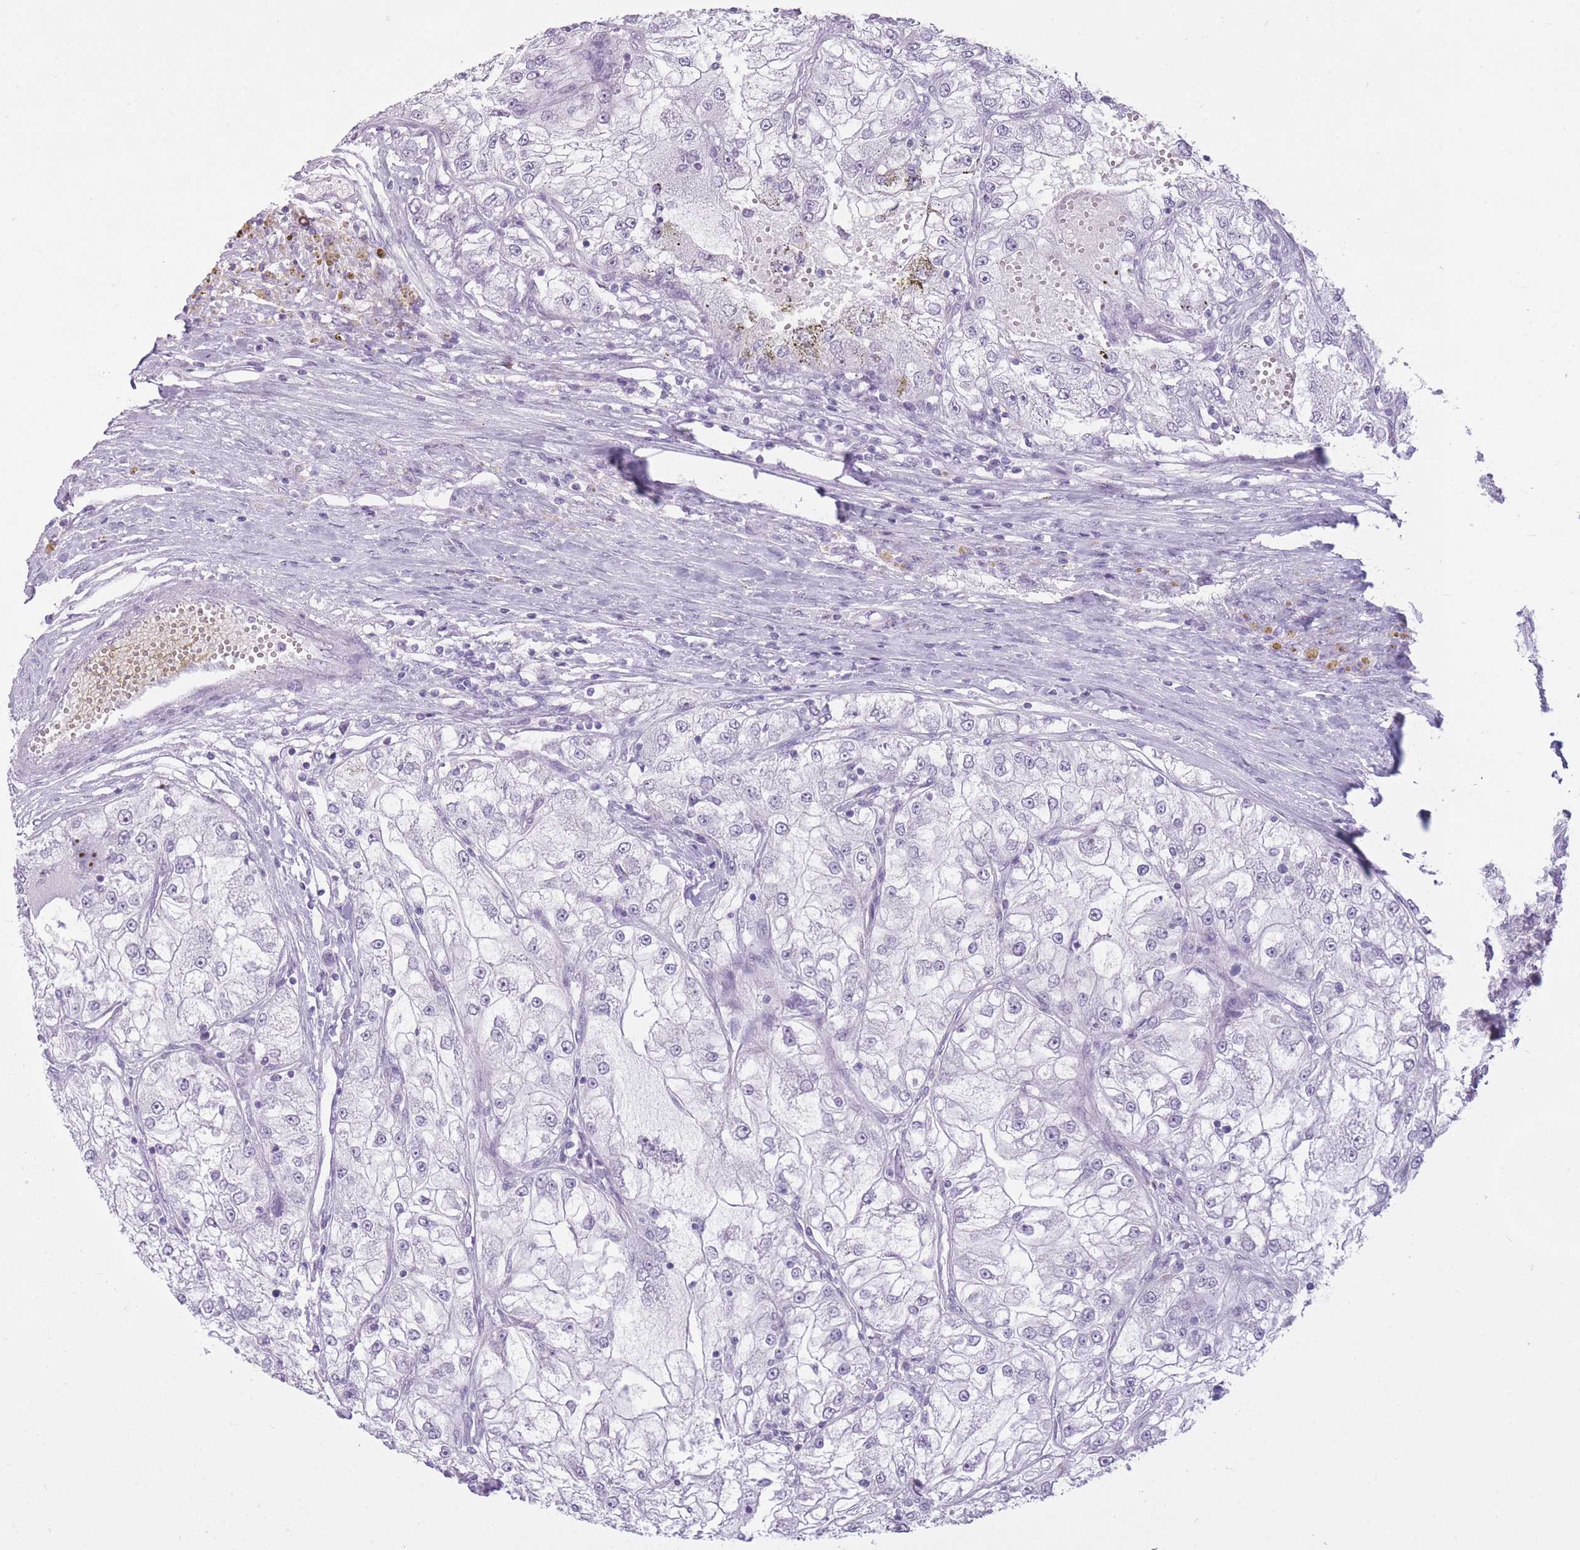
{"staining": {"intensity": "negative", "quantity": "none", "location": "none"}, "tissue": "renal cancer", "cell_type": "Tumor cells", "image_type": "cancer", "snomed": [{"axis": "morphology", "description": "Adenocarcinoma, NOS"}, {"axis": "topography", "description": "Kidney"}], "caption": "This is an IHC histopathology image of human renal adenocarcinoma. There is no positivity in tumor cells.", "gene": "GOLGA6D", "patient": {"sex": "female", "age": 72}}